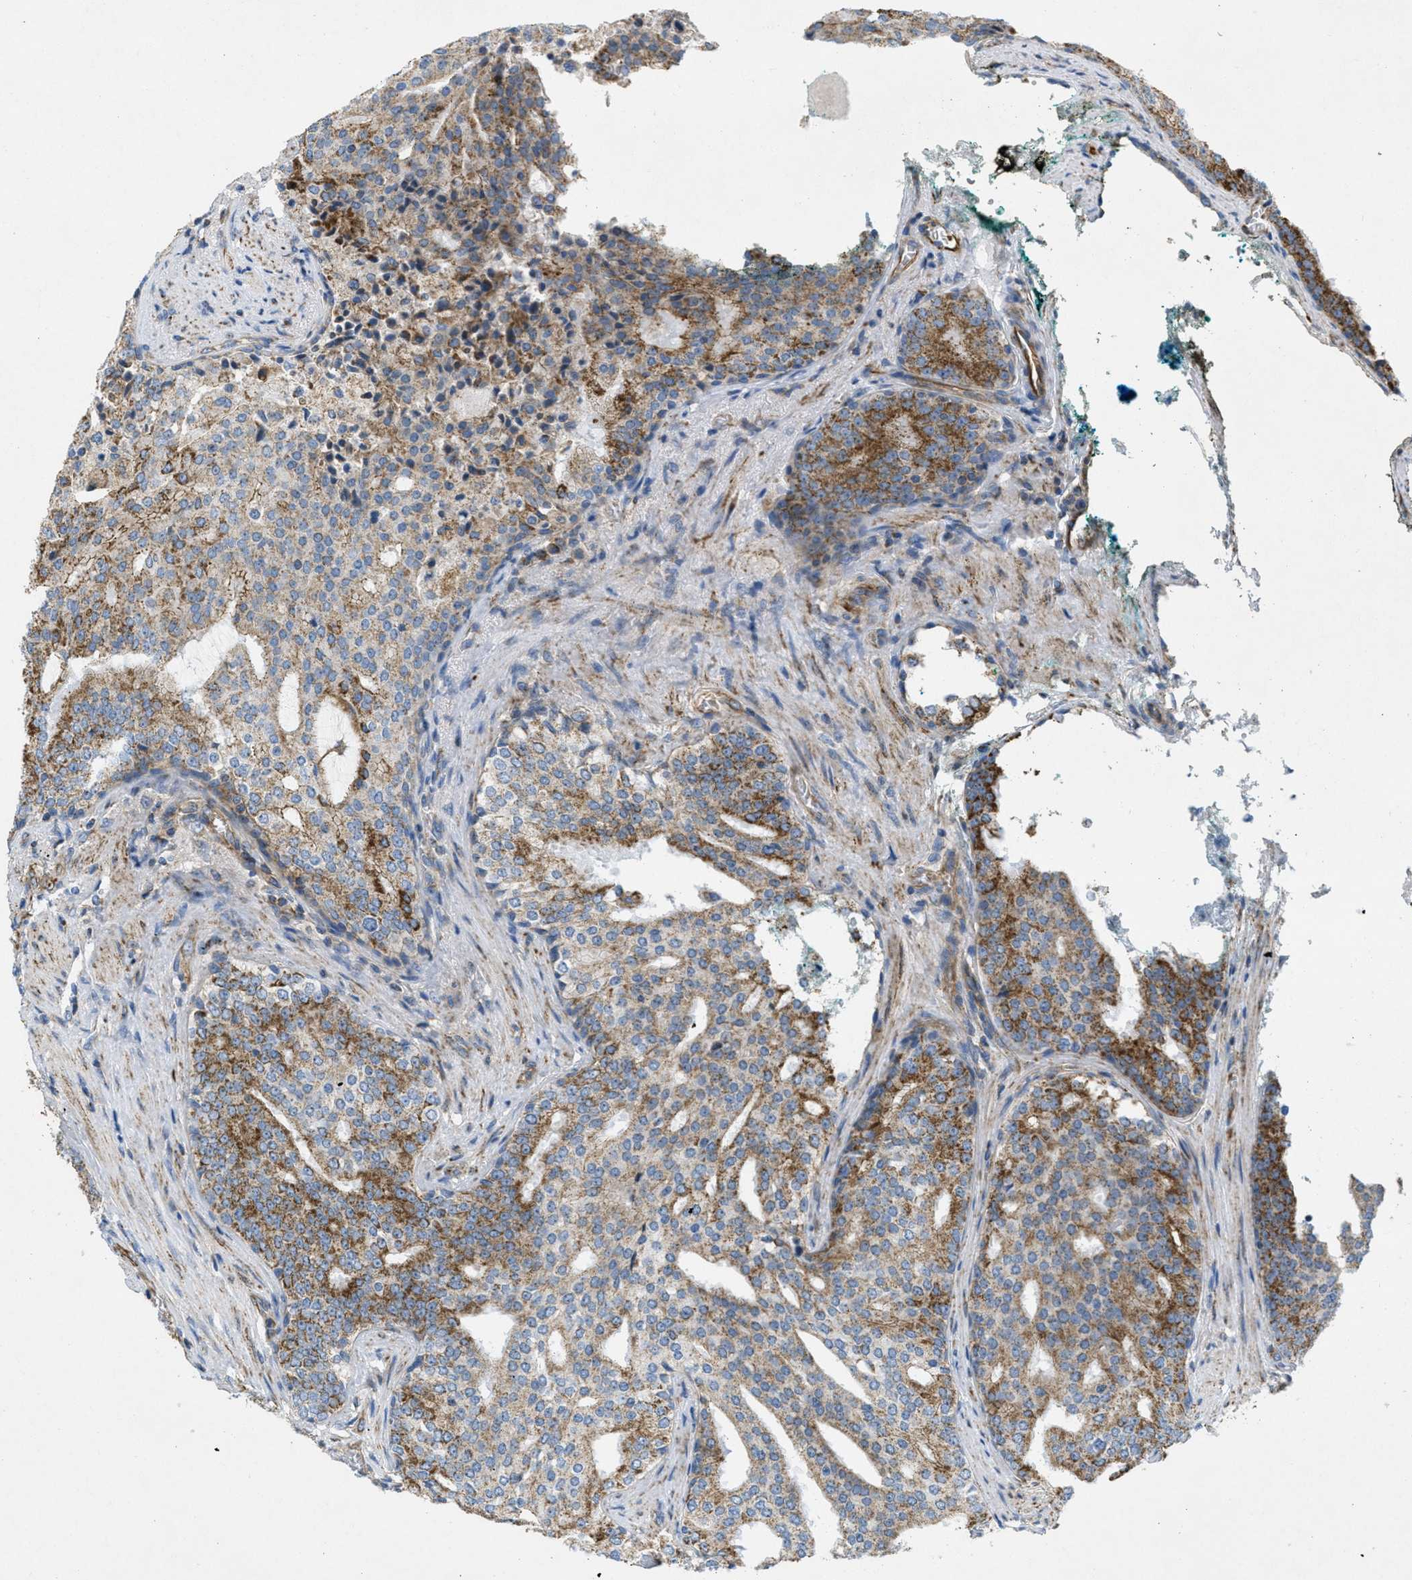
{"staining": {"intensity": "strong", "quantity": ">75%", "location": "cytoplasmic/membranous"}, "tissue": "prostate cancer", "cell_type": "Tumor cells", "image_type": "cancer", "snomed": [{"axis": "morphology", "description": "Adenocarcinoma, High grade"}, {"axis": "topography", "description": "Prostate"}], "caption": "Immunohistochemical staining of human prostate cancer shows strong cytoplasmic/membranous protein expression in about >75% of tumor cells.", "gene": "BTN3A1", "patient": {"sex": "male", "age": 71}}